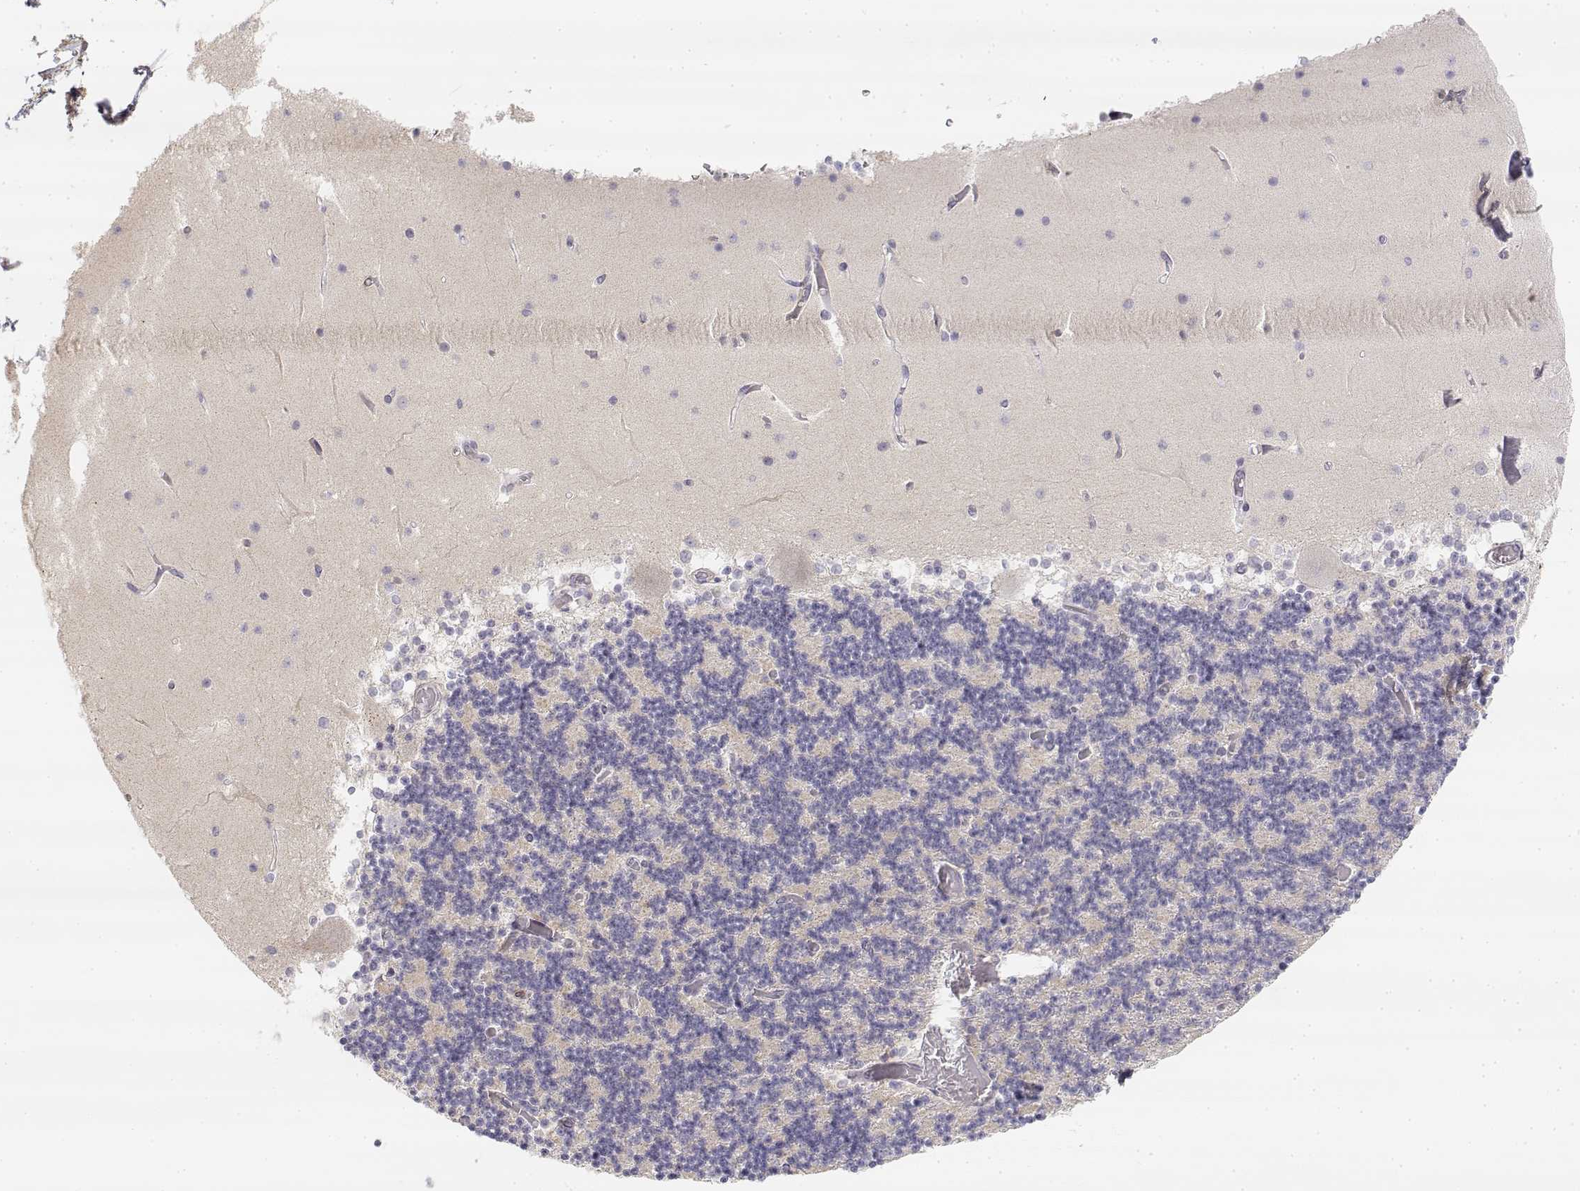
{"staining": {"intensity": "negative", "quantity": "none", "location": "none"}, "tissue": "cerebellum", "cell_type": "Cells in granular layer", "image_type": "normal", "snomed": [{"axis": "morphology", "description": "Normal tissue, NOS"}, {"axis": "topography", "description": "Cerebellum"}], "caption": "Cells in granular layer show no significant expression in benign cerebellum. (DAB immunohistochemistry (IHC) visualized using brightfield microscopy, high magnification).", "gene": "GLIPR1L2", "patient": {"sex": "female", "age": 28}}